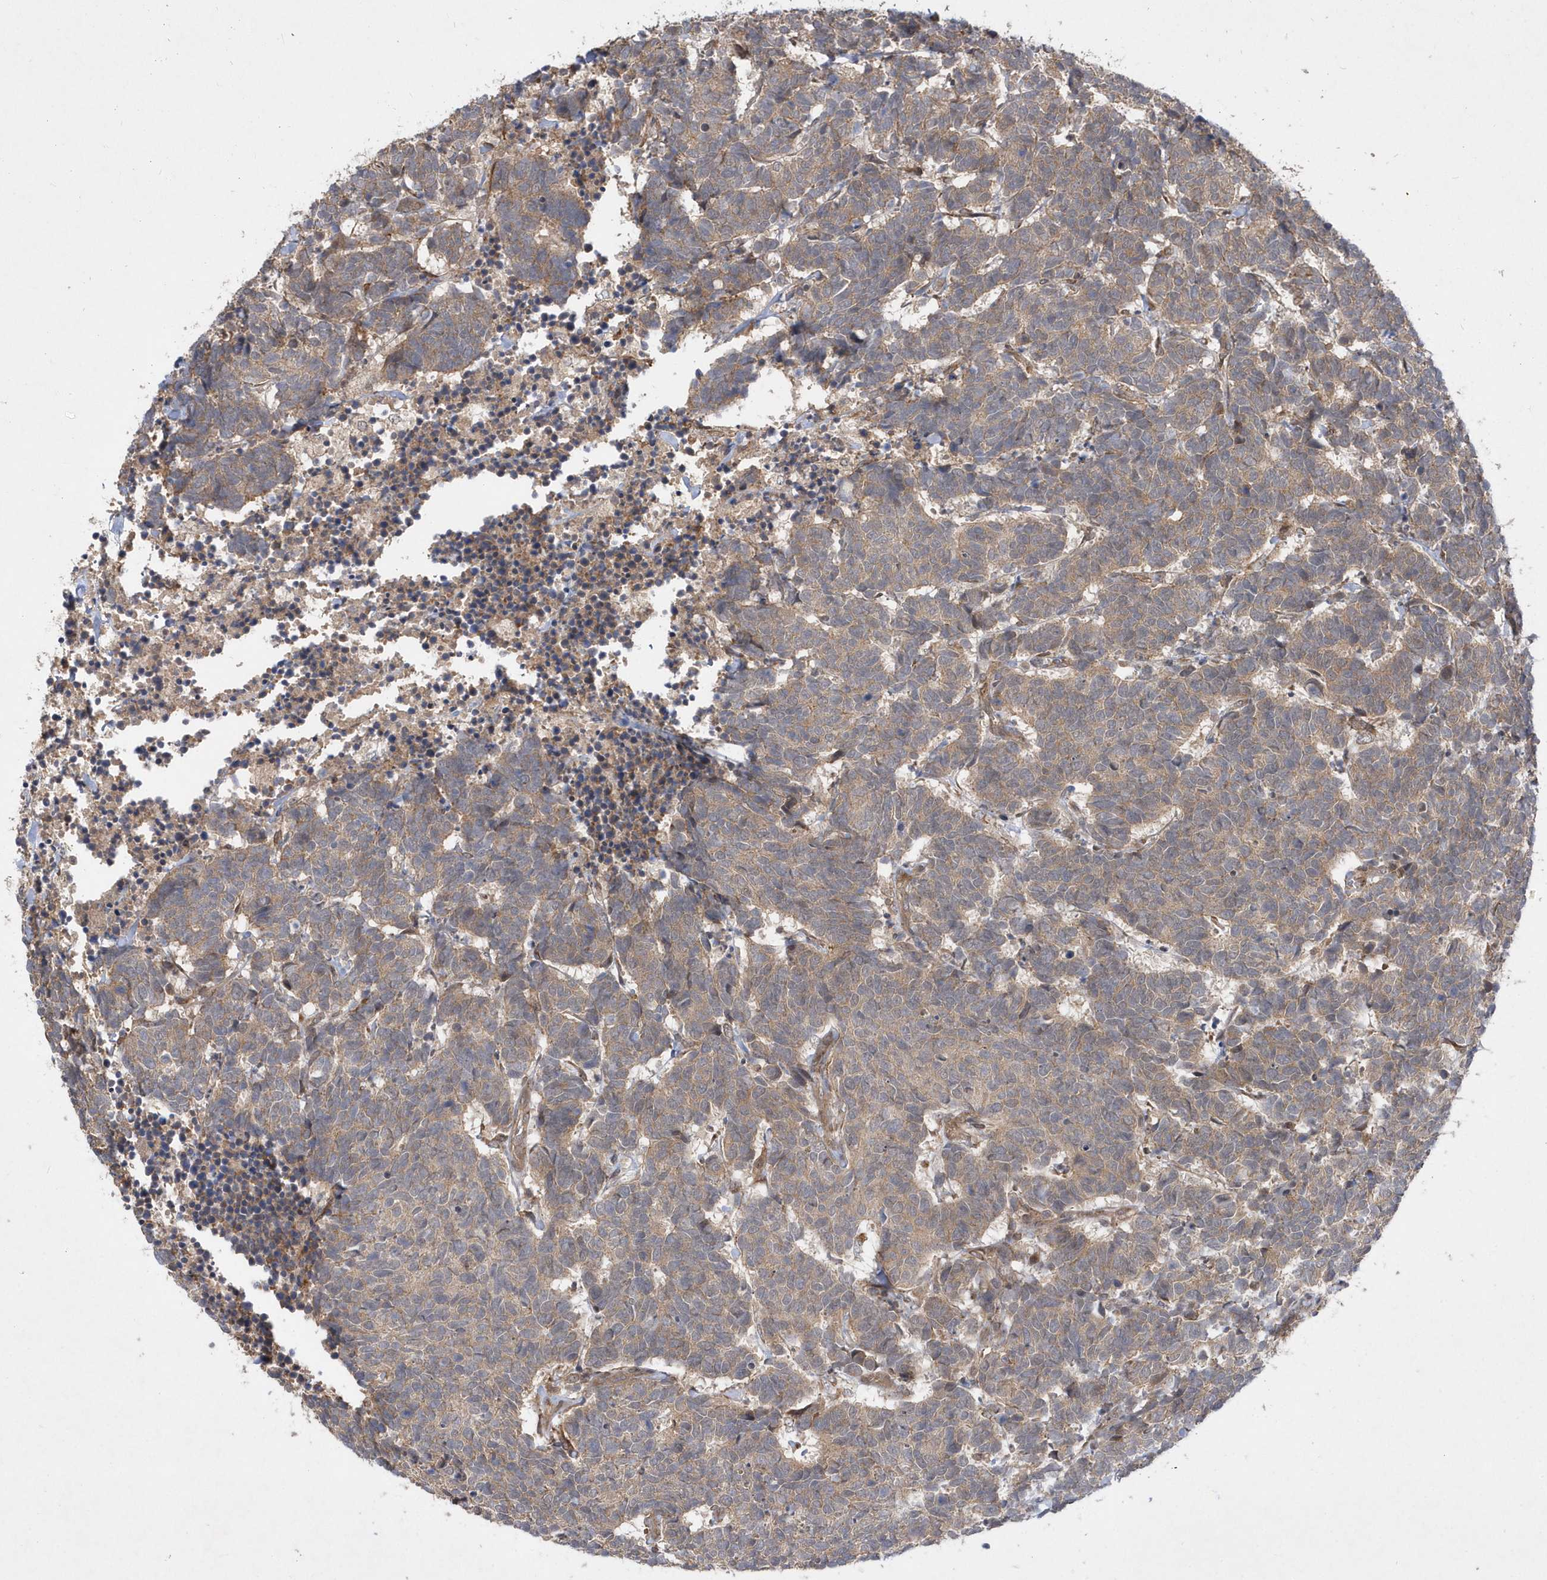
{"staining": {"intensity": "weak", "quantity": ">75%", "location": "cytoplasmic/membranous"}, "tissue": "carcinoid", "cell_type": "Tumor cells", "image_type": "cancer", "snomed": [{"axis": "morphology", "description": "Carcinoma, NOS"}, {"axis": "morphology", "description": "Carcinoid, malignant, NOS"}, {"axis": "topography", "description": "Urinary bladder"}], "caption": "Carcinoma was stained to show a protein in brown. There is low levels of weak cytoplasmic/membranous staining in about >75% of tumor cells.", "gene": "GFM2", "patient": {"sex": "male", "age": 57}}